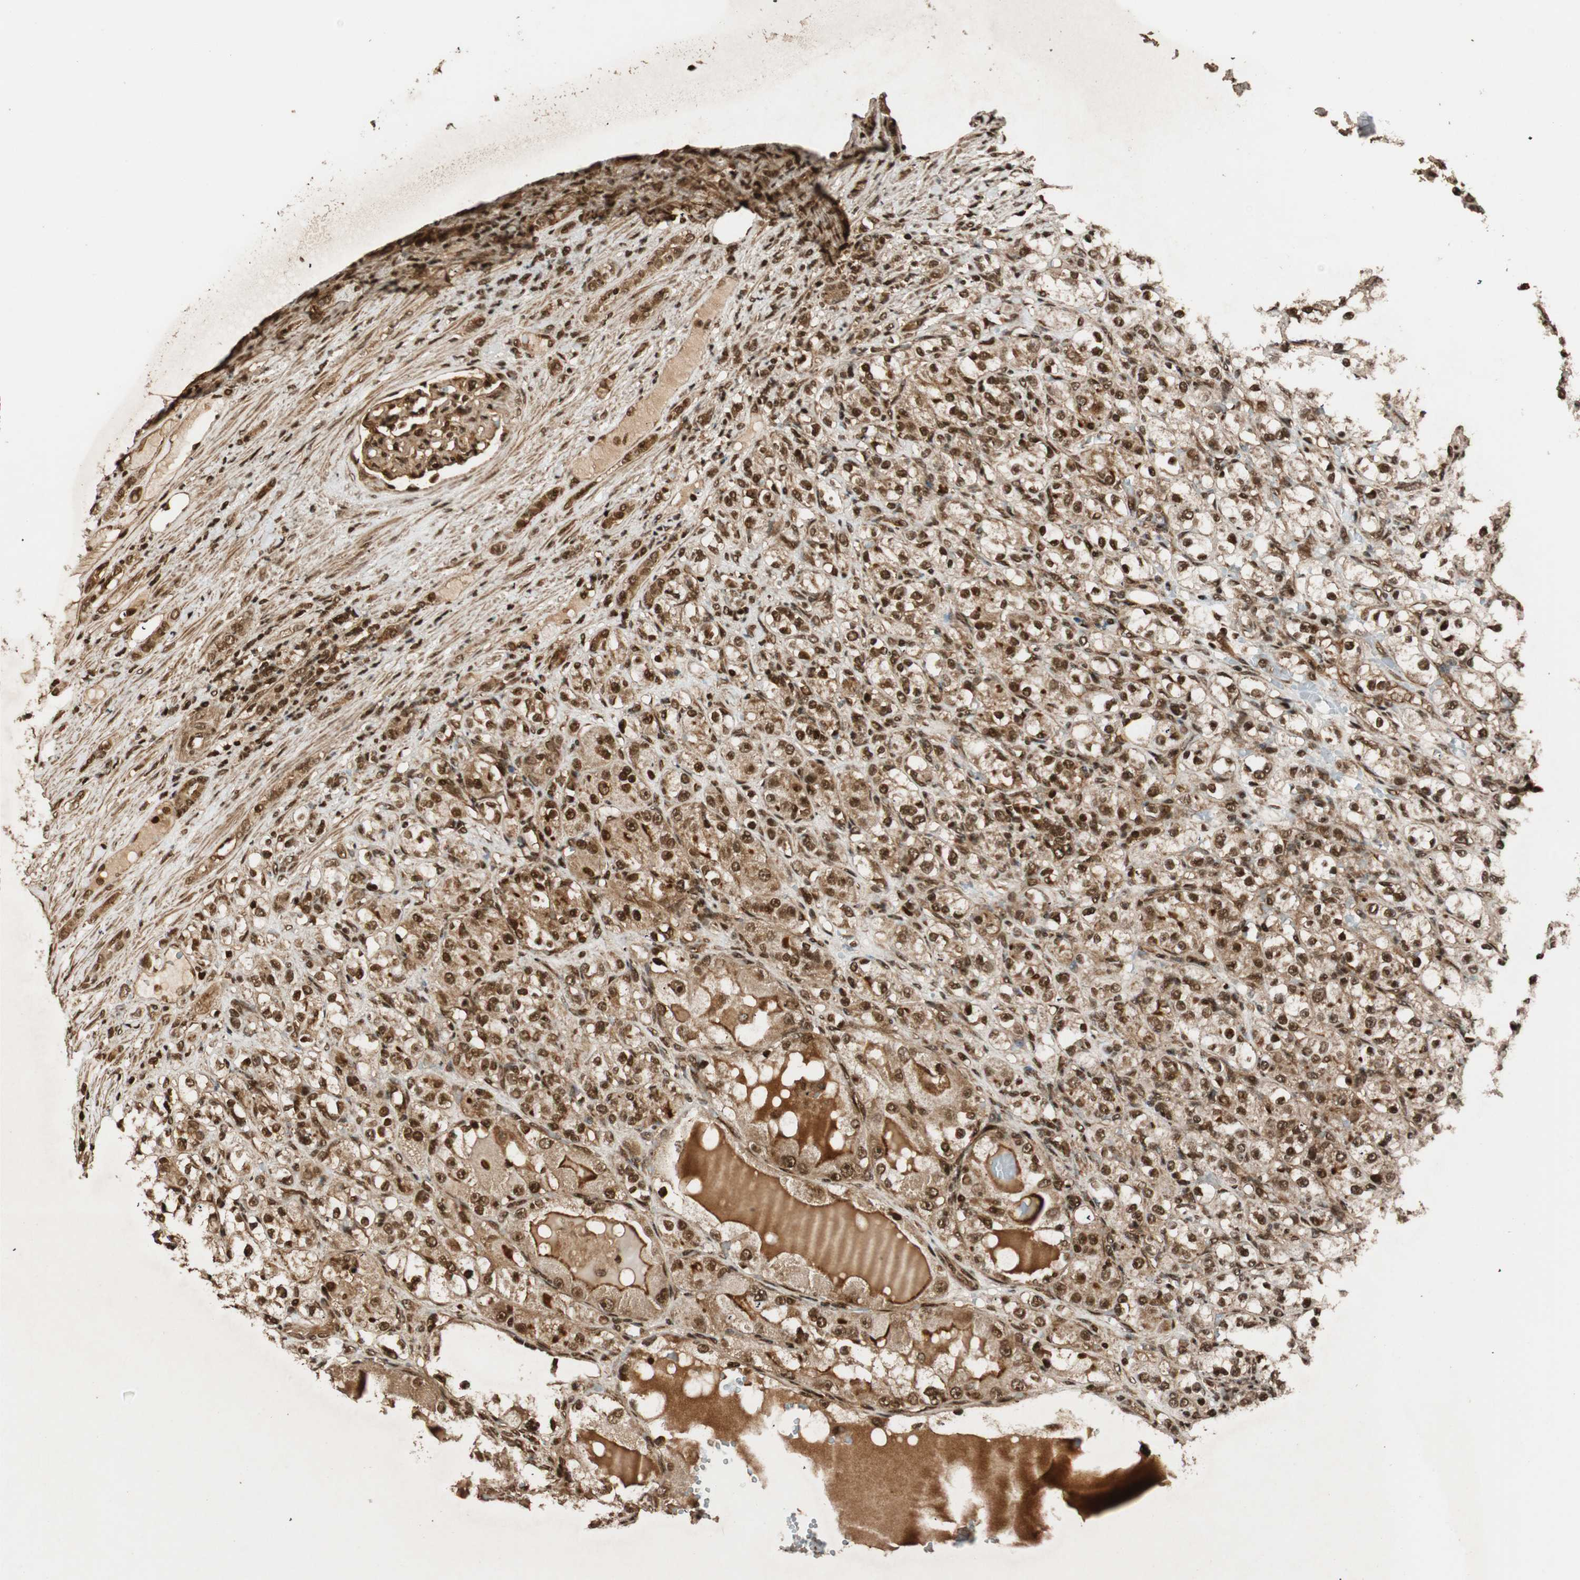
{"staining": {"intensity": "strong", "quantity": ">75%", "location": "cytoplasmic/membranous,nuclear"}, "tissue": "renal cancer", "cell_type": "Tumor cells", "image_type": "cancer", "snomed": [{"axis": "morphology", "description": "Normal tissue, NOS"}, {"axis": "morphology", "description": "Adenocarcinoma, NOS"}, {"axis": "topography", "description": "Kidney"}], "caption": "An image of human renal cancer (adenocarcinoma) stained for a protein reveals strong cytoplasmic/membranous and nuclear brown staining in tumor cells.", "gene": "ALKBH5", "patient": {"sex": "male", "age": 61}}